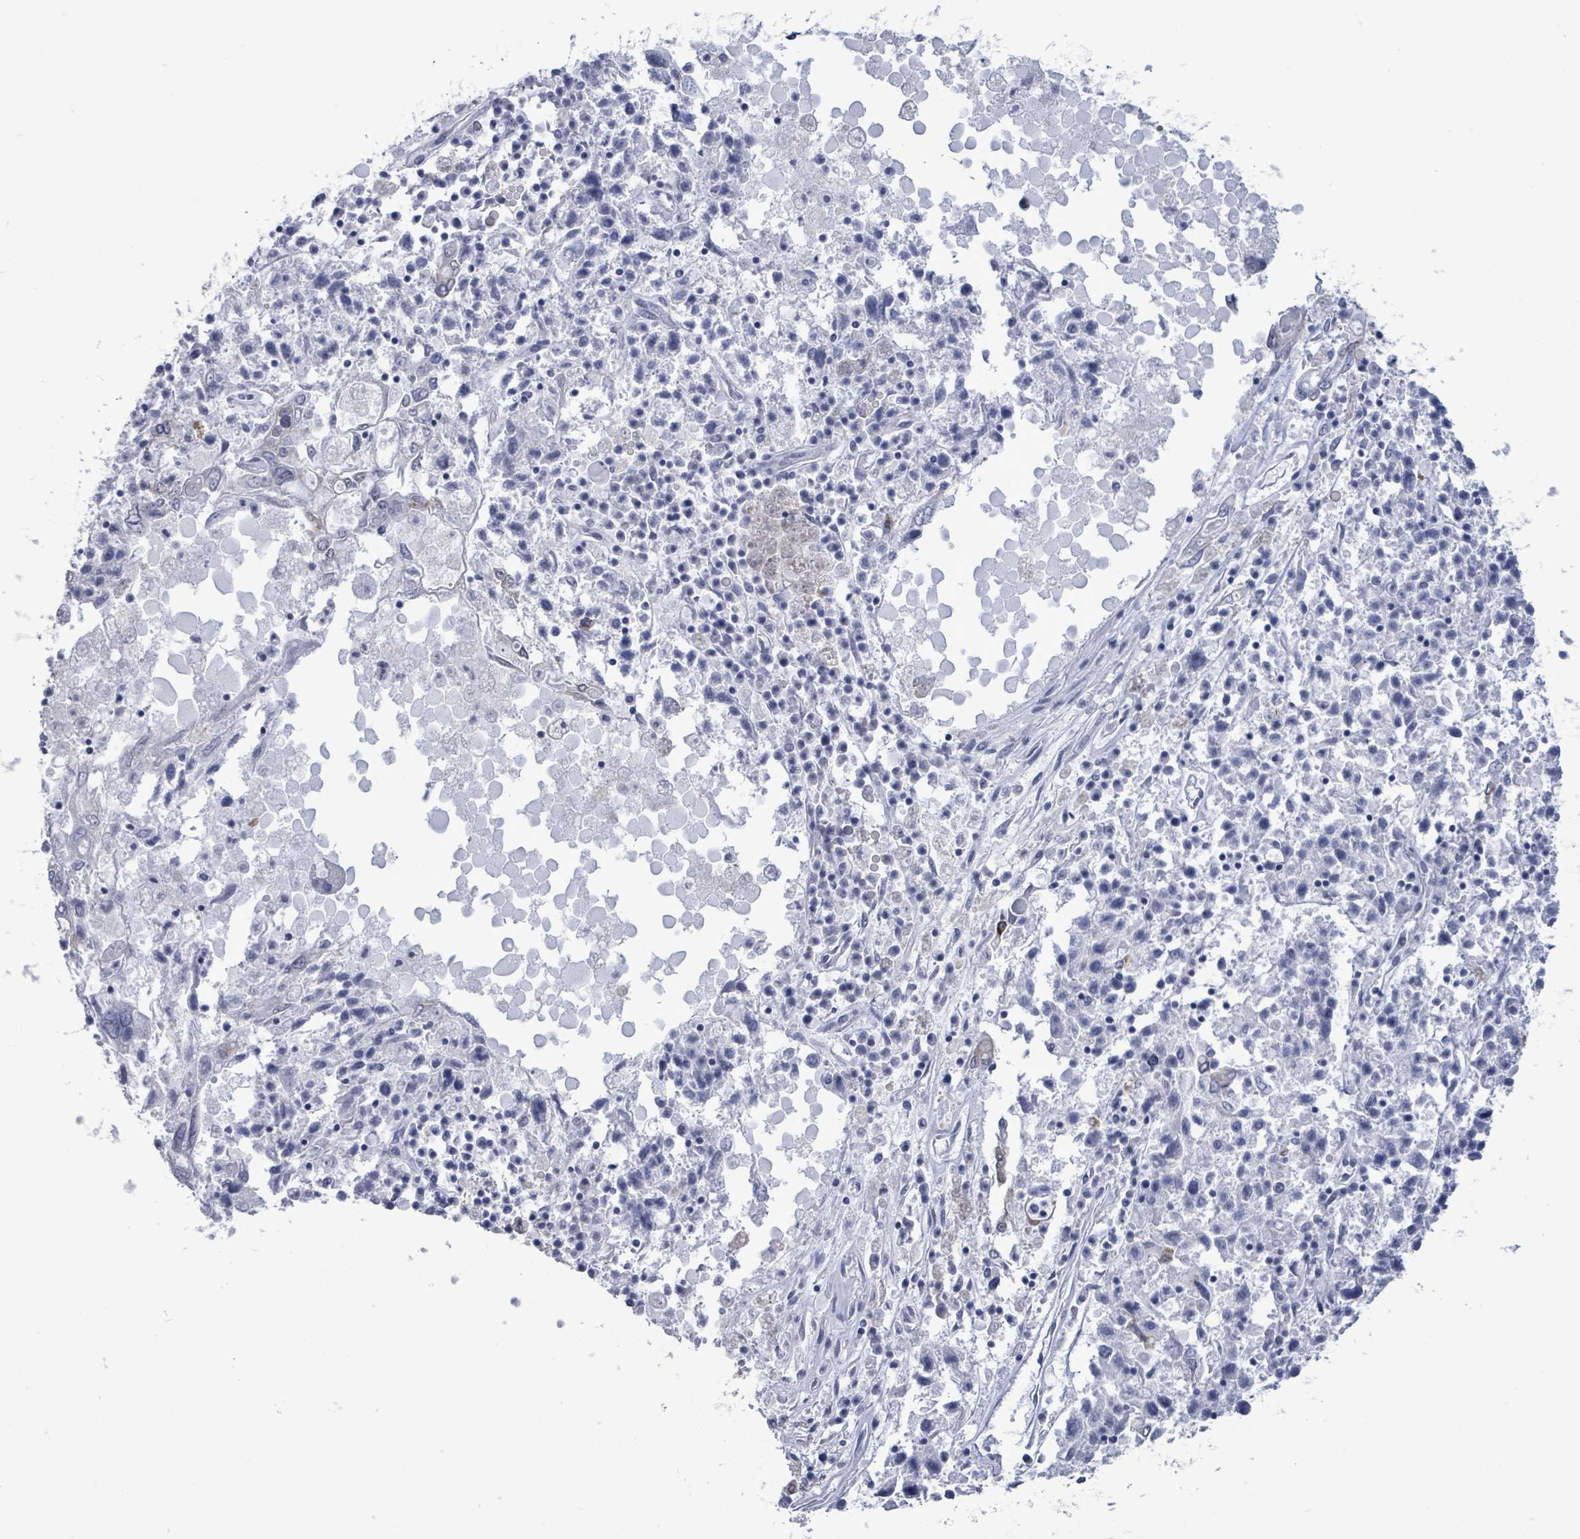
{"staining": {"intensity": "negative", "quantity": "none", "location": "none"}, "tissue": "ovarian cancer", "cell_type": "Tumor cells", "image_type": "cancer", "snomed": [{"axis": "morphology", "description": "Carcinoma, endometroid"}, {"axis": "topography", "description": "Ovary"}], "caption": "Tumor cells show no significant expression in ovarian endometroid carcinoma.", "gene": "CT45A5", "patient": {"sex": "female", "age": 62}}